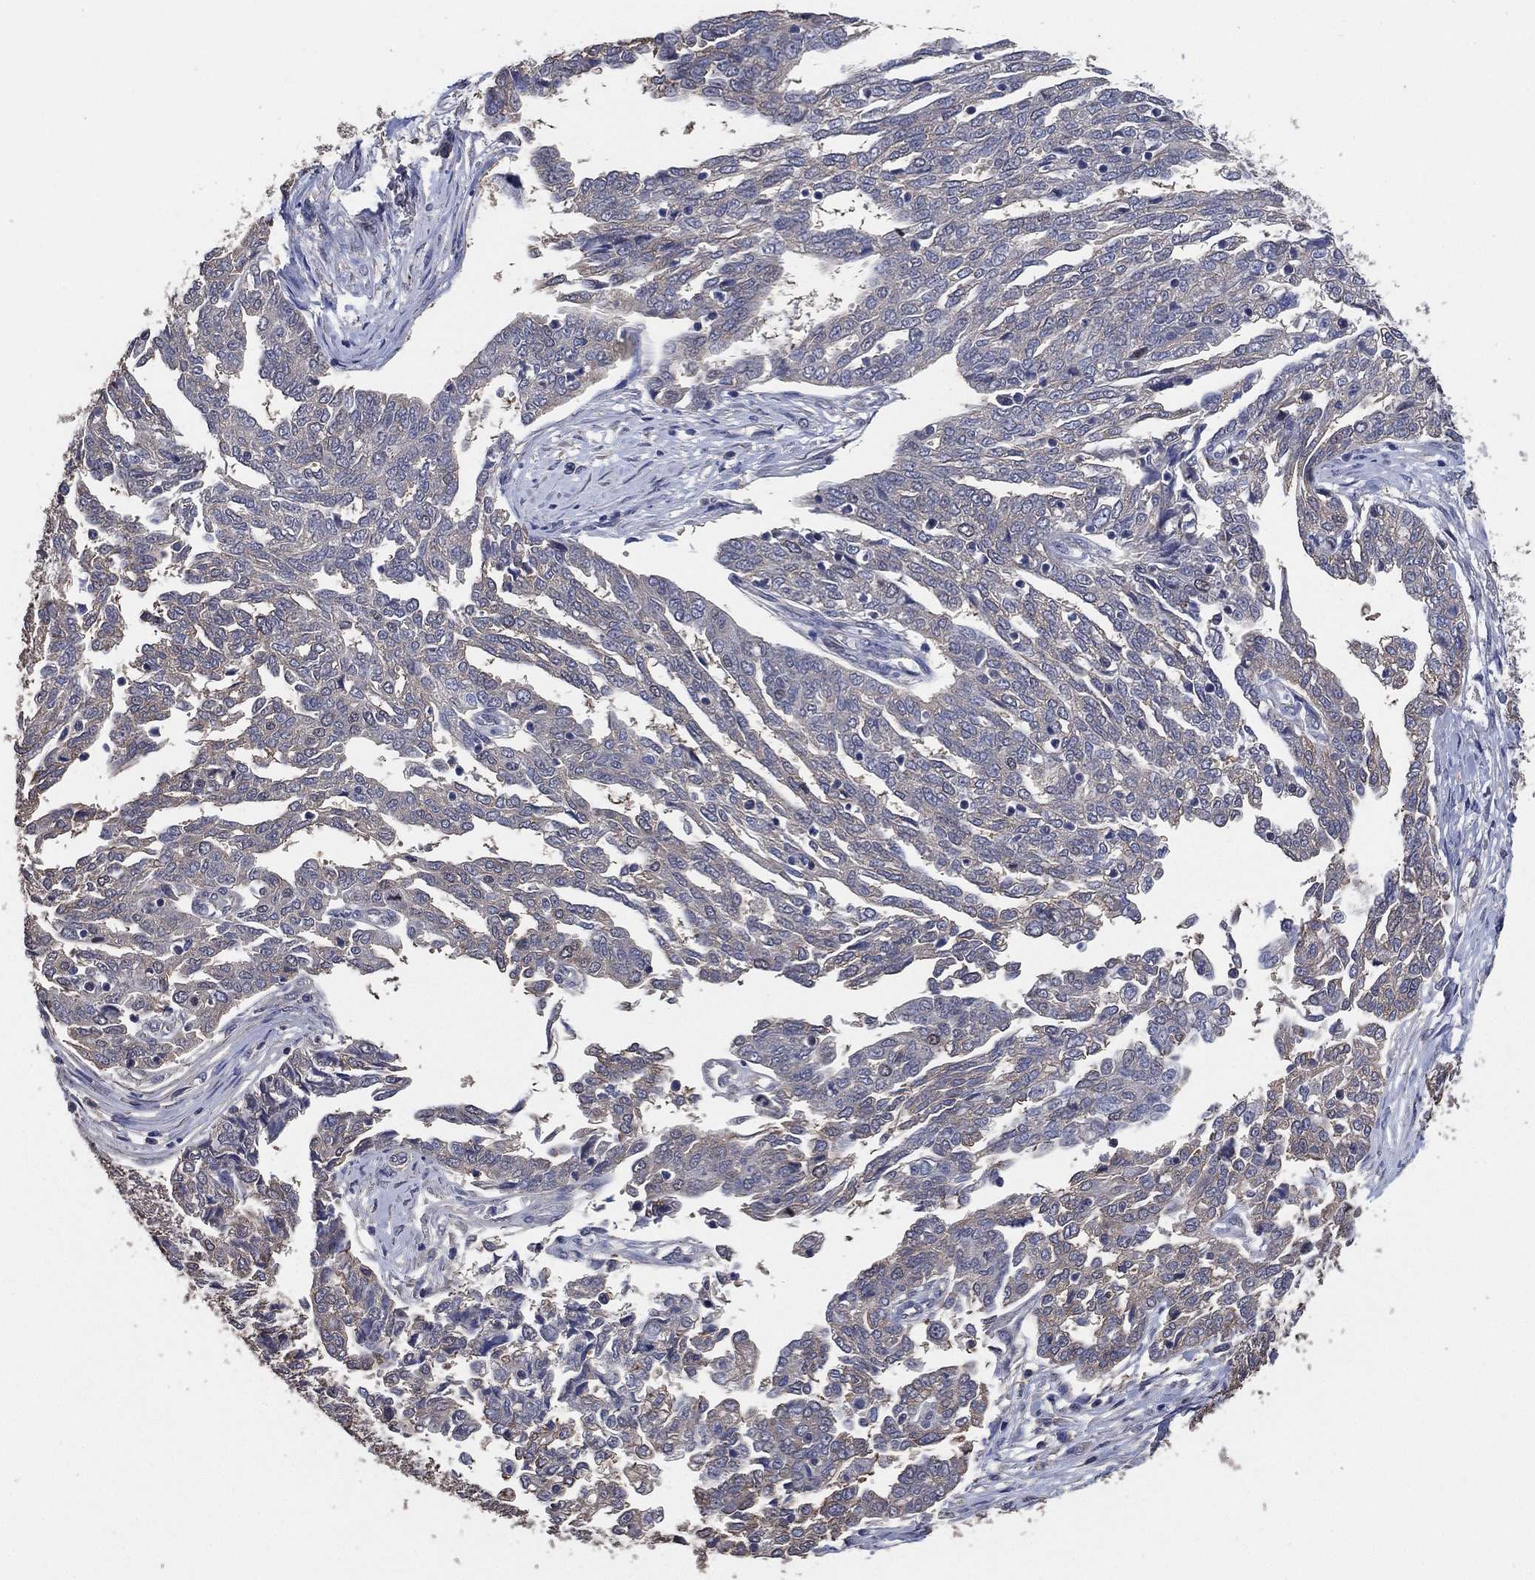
{"staining": {"intensity": "weak", "quantity": "<25%", "location": "cytoplasmic/membranous"}, "tissue": "ovarian cancer", "cell_type": "Tumor cells", "image_type": "cancer", "snomed": [{"axis": "morphology", "description": "Cystadenocarcinoma, serous, NOS"}, {"axis": "topography", "description": "Ovary"}], "caption": "A micrograph of human ovarian serous cystadenocarcinoma is negative for staining in tumor cells. Brightfield microscopy of immunohistochemistry stained with DAB (brown) and hematoxylin (blue), captured at high magnification.", "gene": "KLK5", "patient": {"sex": "female", "age": 67}}